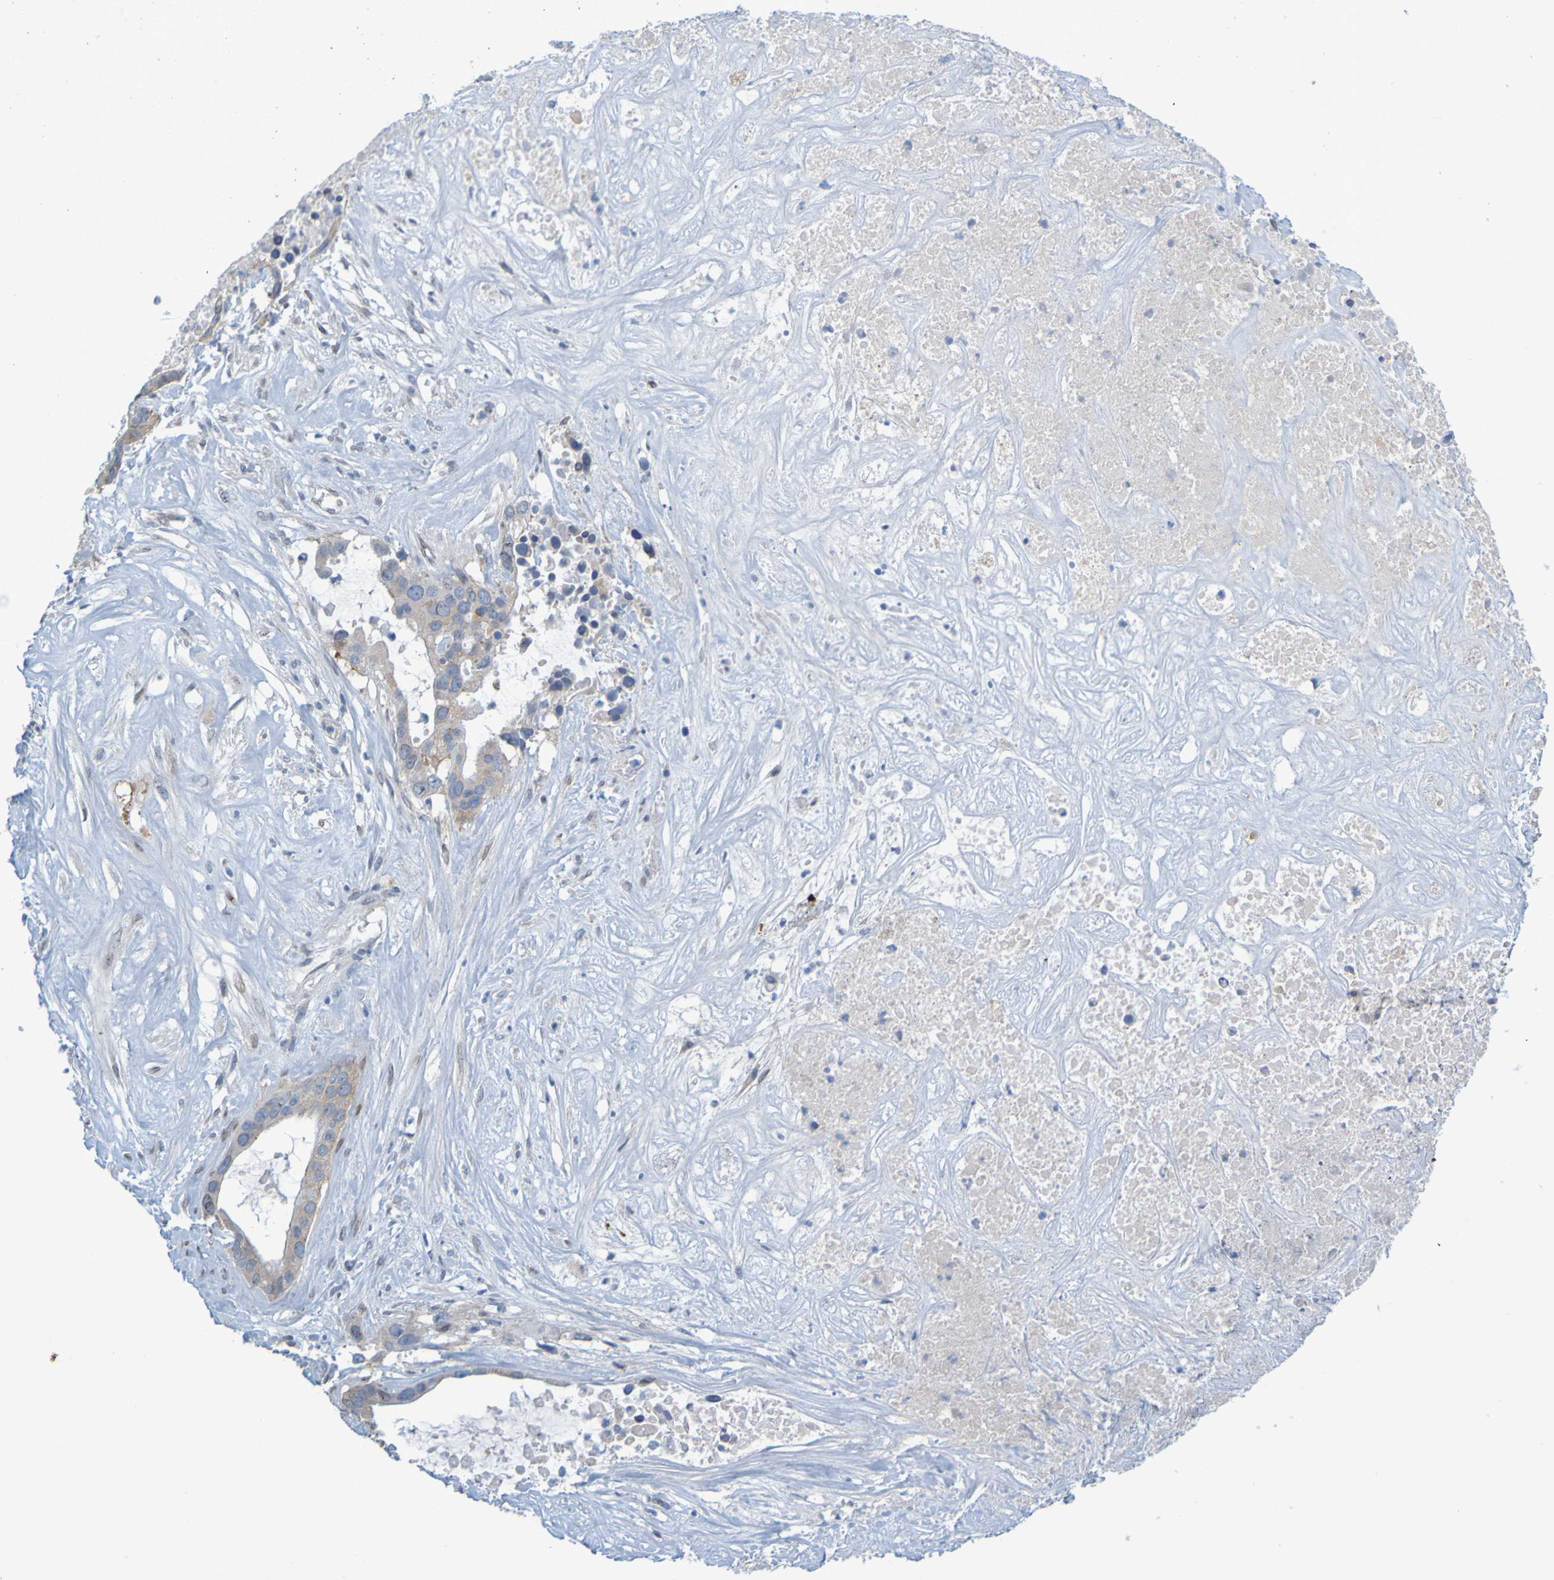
{"staining": {"intensity": "weak", "quantity": ">75%", "location": "cytoplasmic/membranous"}, "tissue": "liver cancer", "cell_type": "Tumor cells", "image_type": "cancer", "snomed": [{"axis": "morphology", "description": "Cholangiocarcinoma"}, {"axis": "topography", "description": "Liver"}], "caption": "Weak cytoplasmic/membranous positivity for a protein is seen in about >75% of tumor cells of liver cancer (cholangiocarcinoma) using IHC.", "gene": "MAG", "patient": {"sex": "female", "age": 65}}